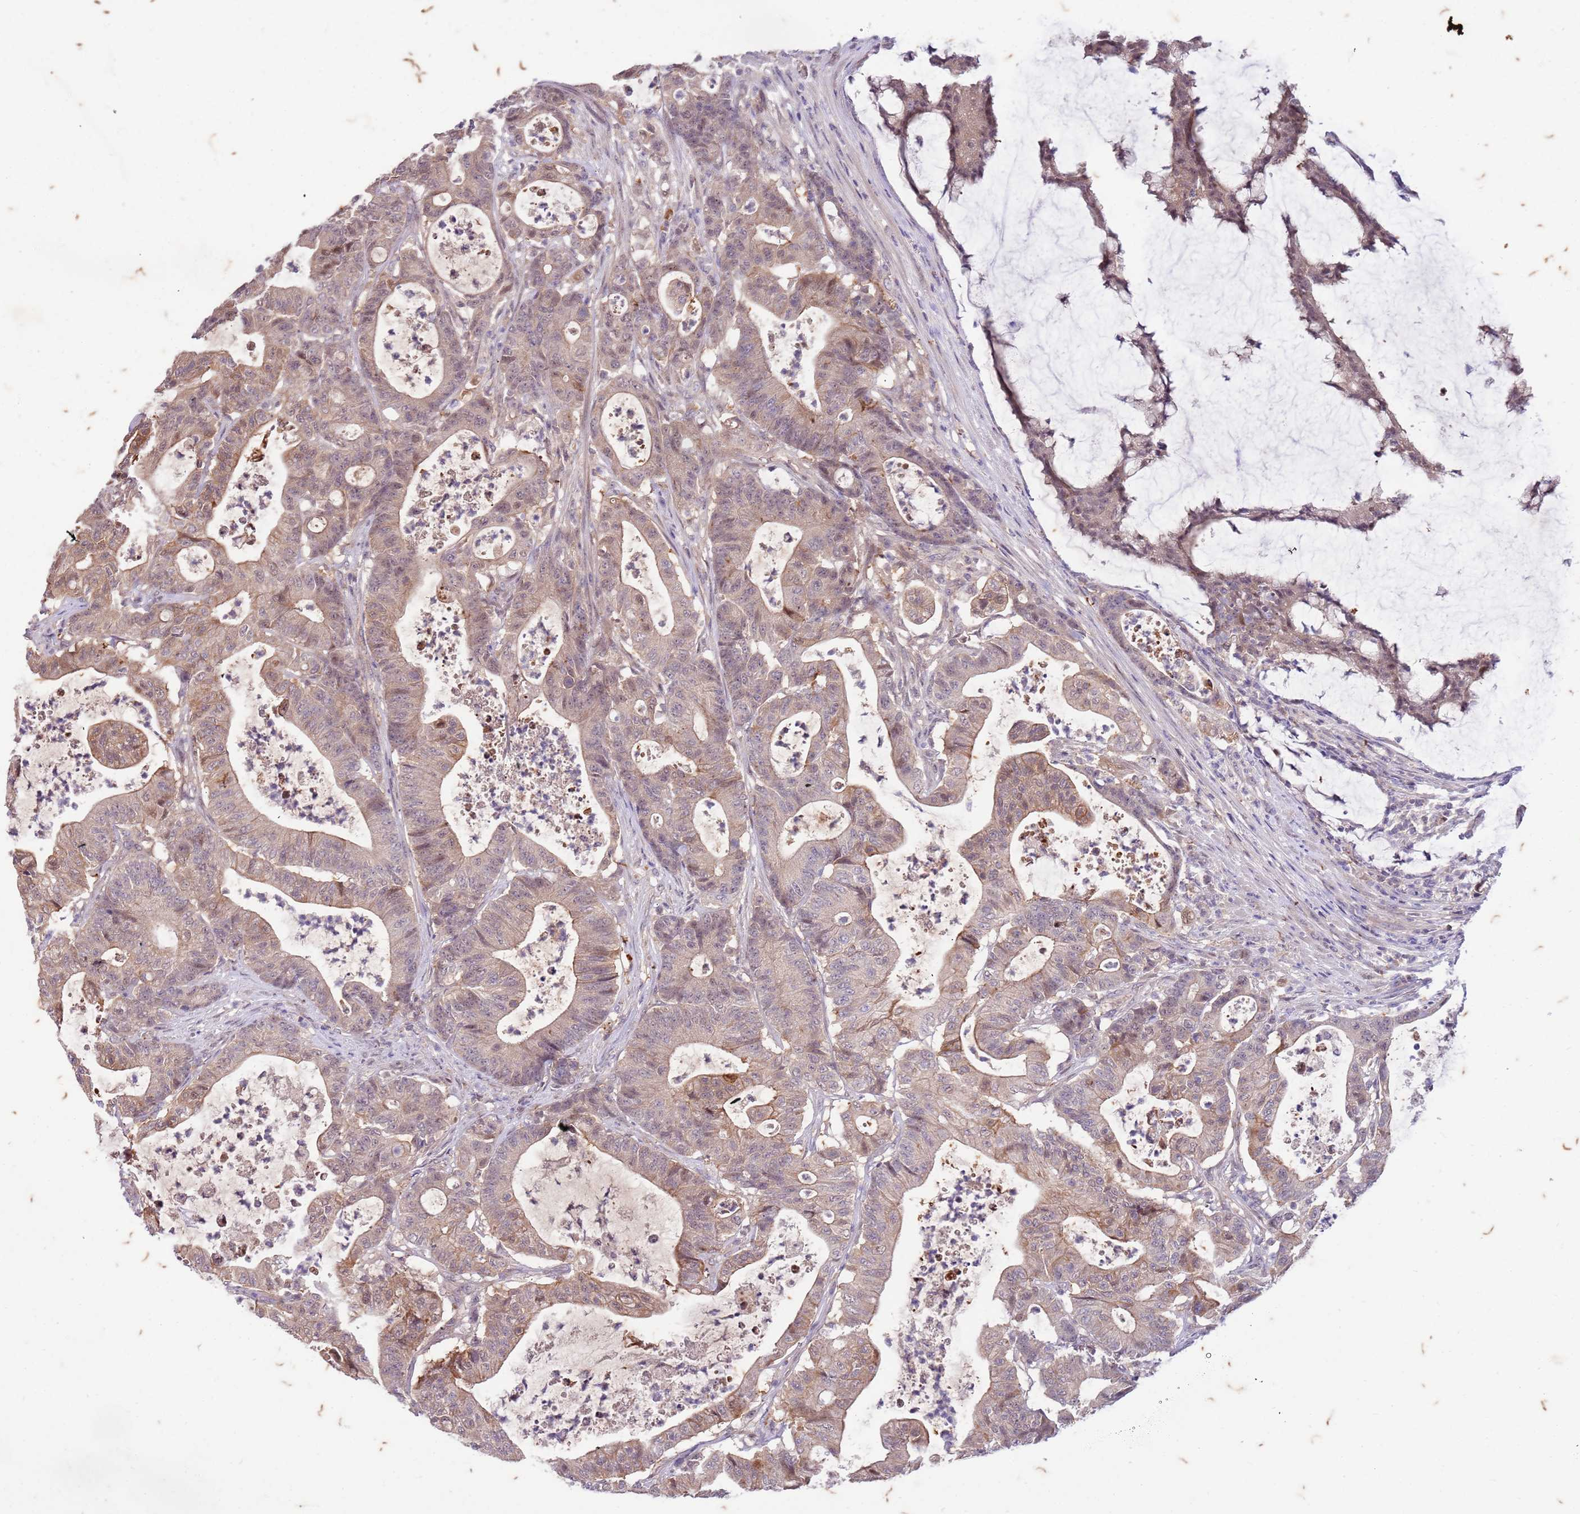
{"staining": {"intensity": "weak", "quantity": "25%-75%", "location": "cytoplasmic/membranous"}, "tissue": "colorectal cancer", "cell_type": "Tumor cells", "image_type": "cancer", "snomed": [{"axis": "morphology", "description": "Adenocarcinoma, NOS"}, {"axis": "topography", "description": "Colon"}], "caption": "IHC photomicrograph of human colorectal cancer stained for a protein (brown), which displays low levels of weak cytoplasmic/membranous positivity in approximately 25%-75% of tumor cells.", "gene": "RAPGEF3", "patient": {"sex": "female", "age": 84}}